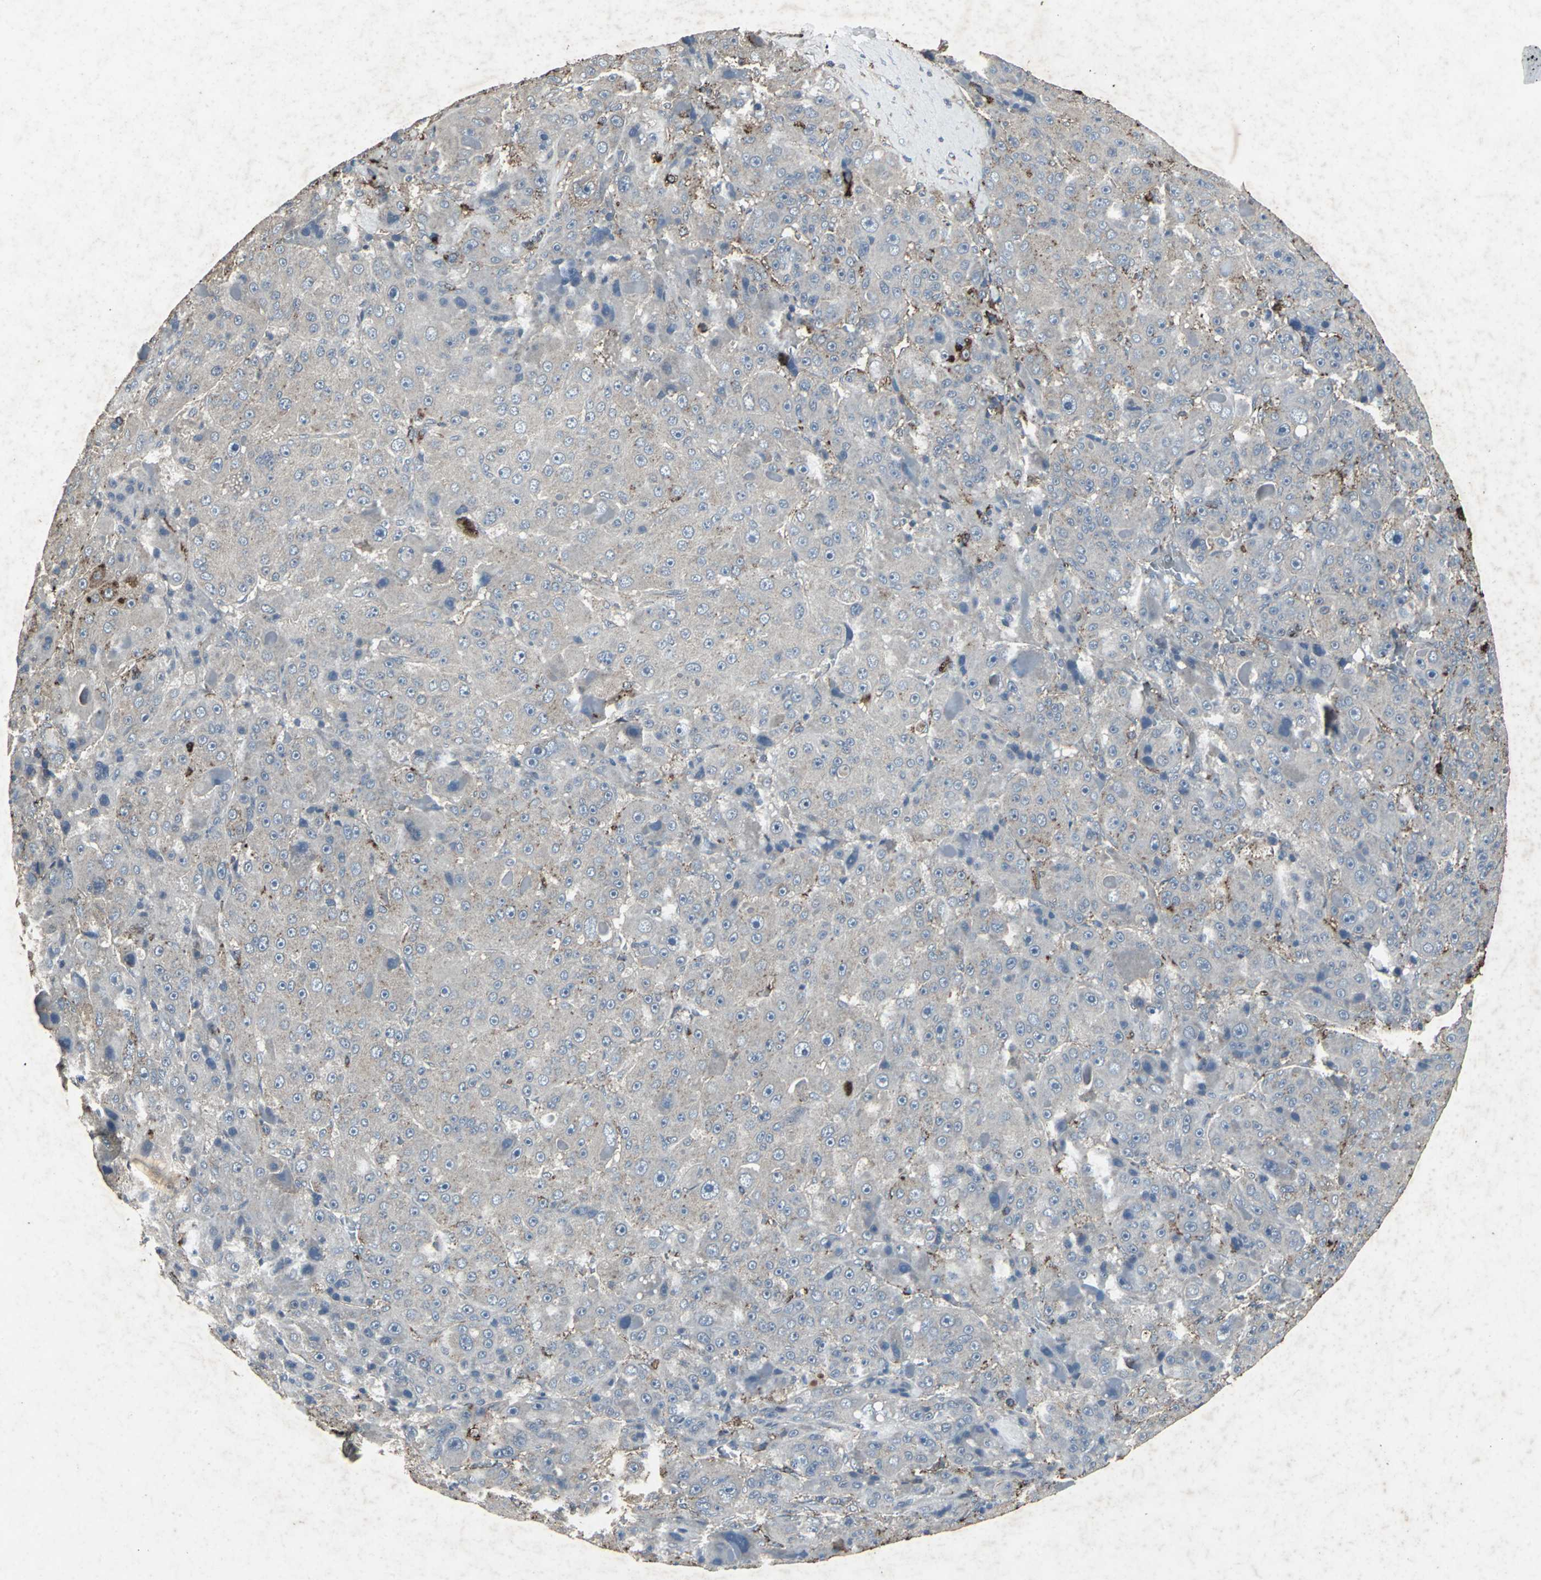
{"staining": {"intensity": "strong", "quantity": "<25%", "location": "cytoplasmic/membranous"}, "tissue": "liver cancer", "cell_type": "Tumor cells", "image_type": "cancer", "snomed": [{"axis": "morphology", "description": "Carcinoma, Hepatocellular, NOS"}, {"axis": "topography", "description": "Liver"}], "caption": "Strong cytoplasmic/membranous protein expression is present in about <25% of tumor cells in hepatocellular carcinoma (liver). (Stains: DAB (3,3'-diaminobenzidine) in brown, nuclei in blue, Microscopy: brightfield microscopy at high magnification).", "gene": "CCR9", "patient": {"sex": "male", "age": 76}}